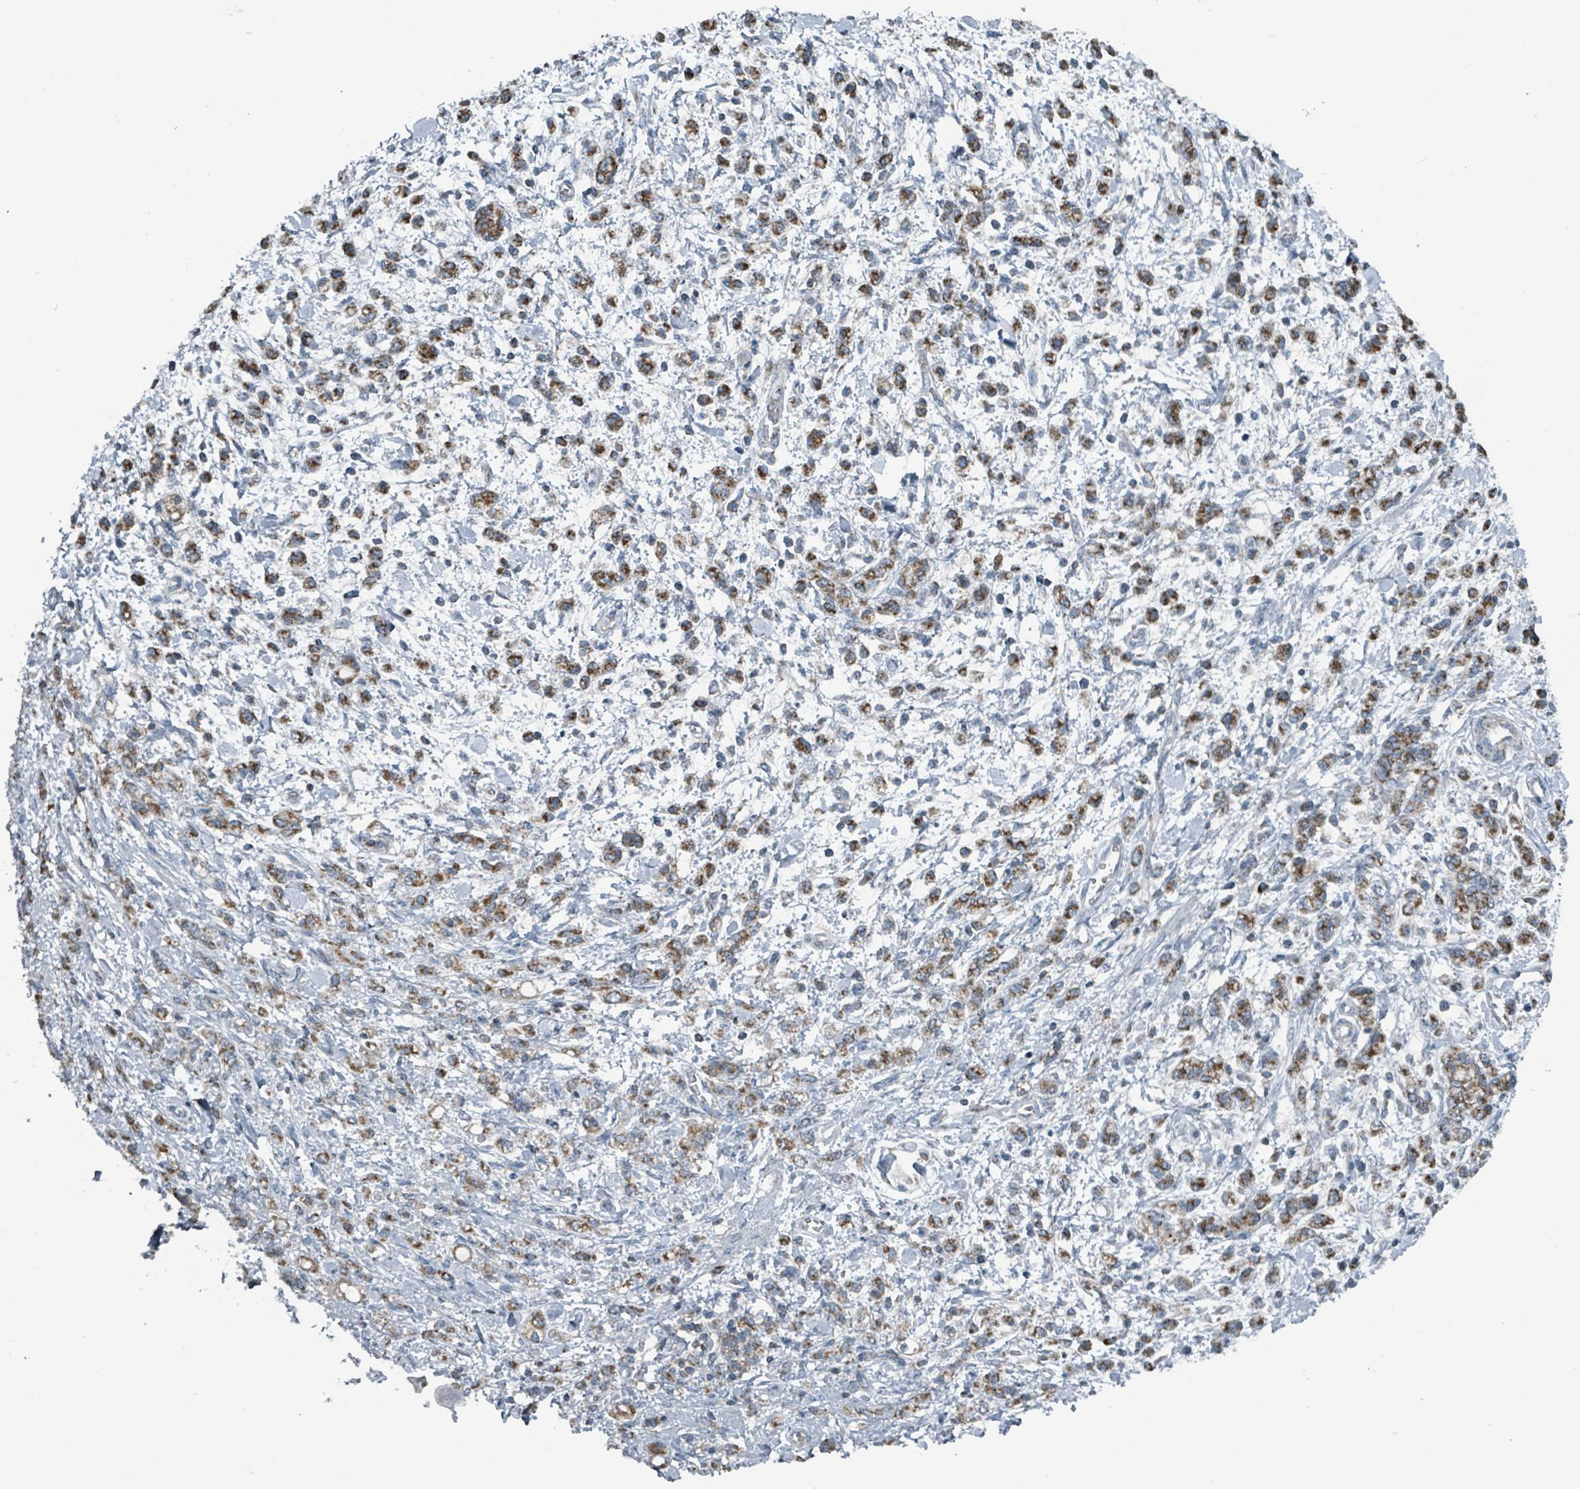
{"staining": {"intensity": "moderate", "quantity": ">75%", "location": "cytoplasmic/membranous"}, "tissue": "stomach cancer", "cell_type": "Tumor cells", "image_type": "cancer", "snomed": [{"axis": "morphology", "description": "Adenocarcinoma, NOS"}, {"axis": "topography", "description": "Stomach"}], "caption": "A micrograph of human stomach cancer stained for a protein demonstrates moderate cytoplasmic/membranous brown staining in tumor cells.", "gene": "ABHD18", "patient": {"sex": "male", "age": 77}}